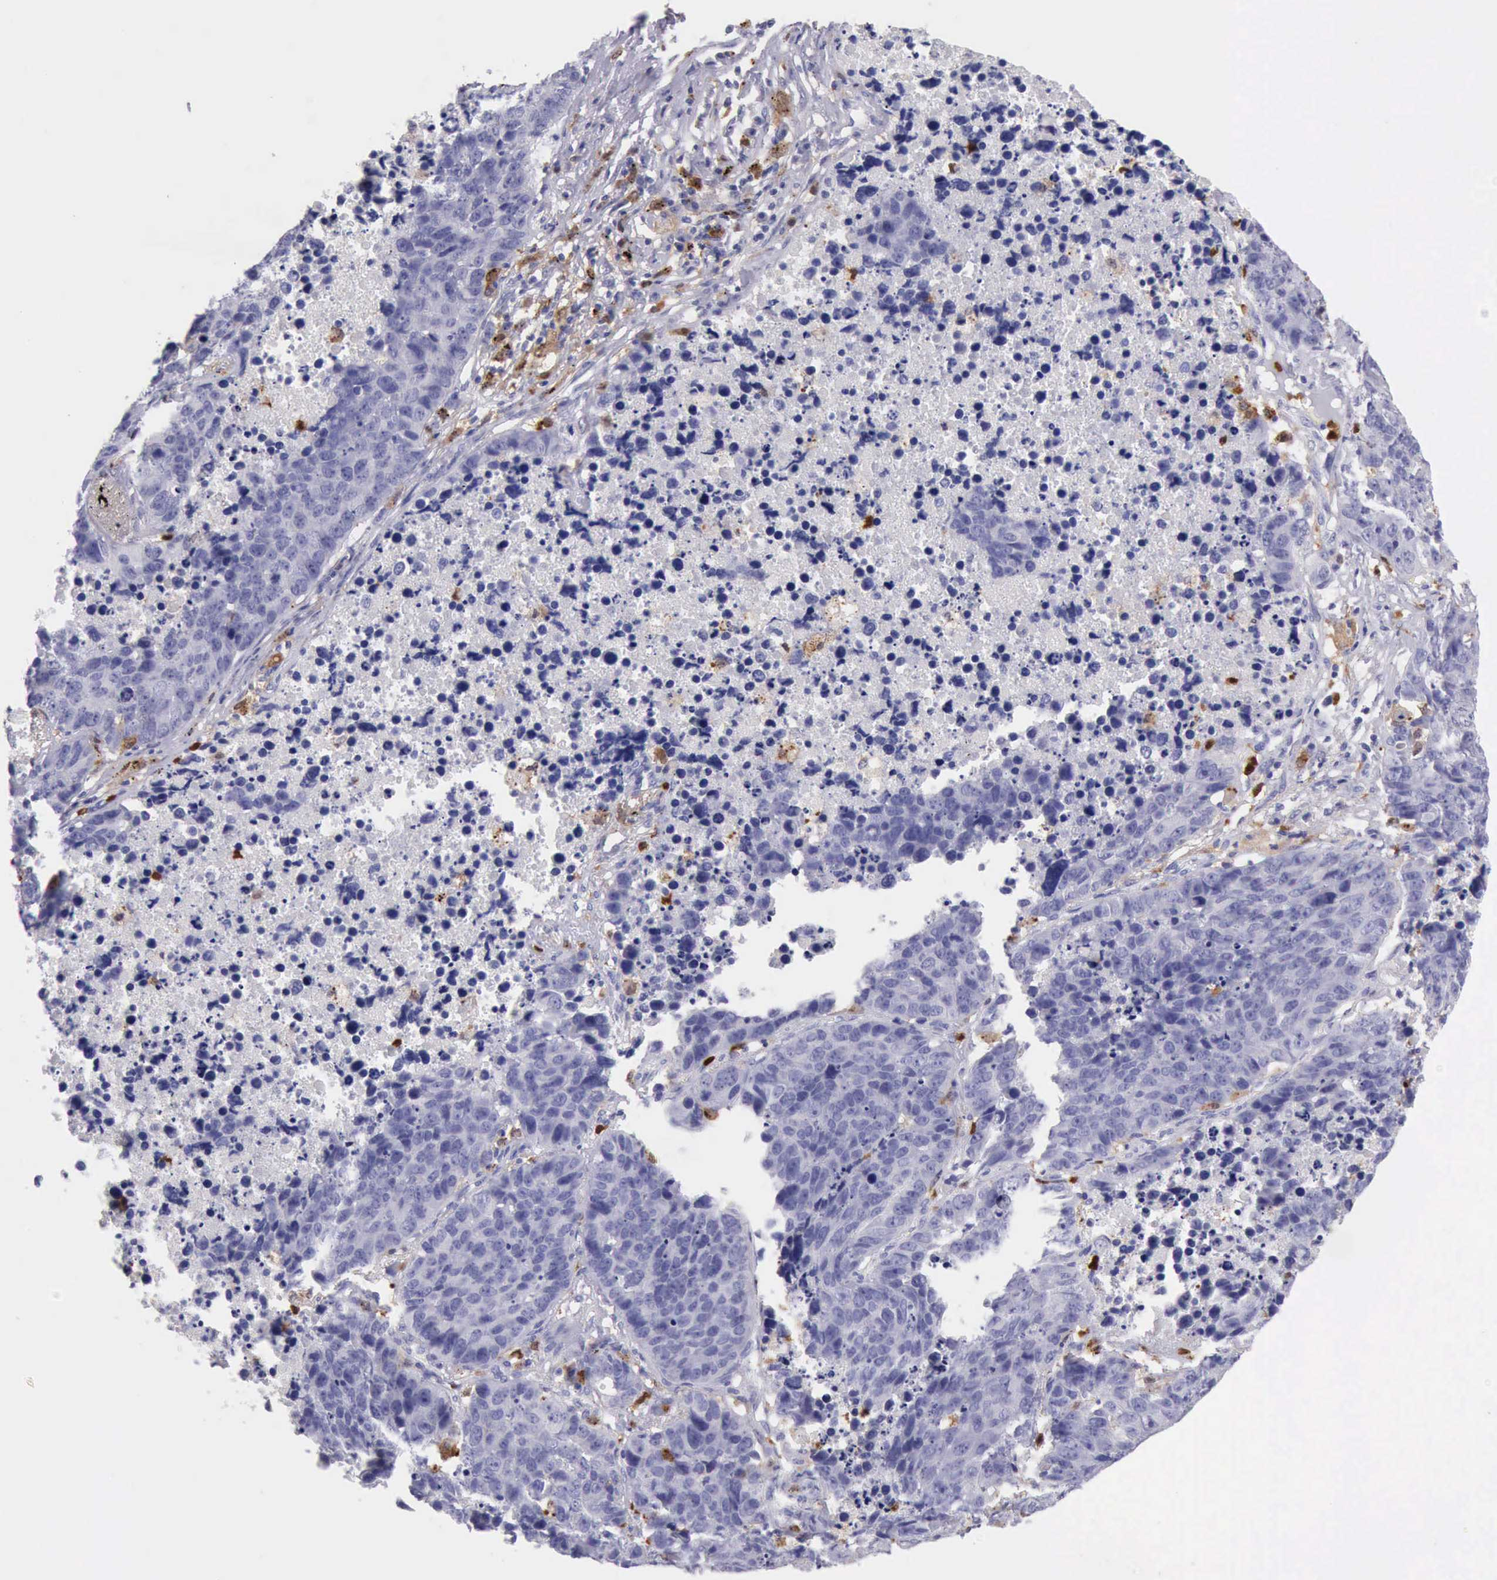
{"staining": {"intensity": "negative", "quantity": "none", "location": "none"}, "tissue": "lung cancer", "cell_type": "Tumor cells", "image_type": "cancer", "snomed": [{"axis": "morphology", "description": "Carcinoid, malignant, NOS"}, {"axis": "topography", "description": "Lung"}], "caption": "Immunohistochemical staining of carcinoid (malignant) (lung) shows no significant expression in tumor cells. Nuclei are stained in blue.", "gene": "CSTA", "patient": {"sex": "male", "age": 60}}